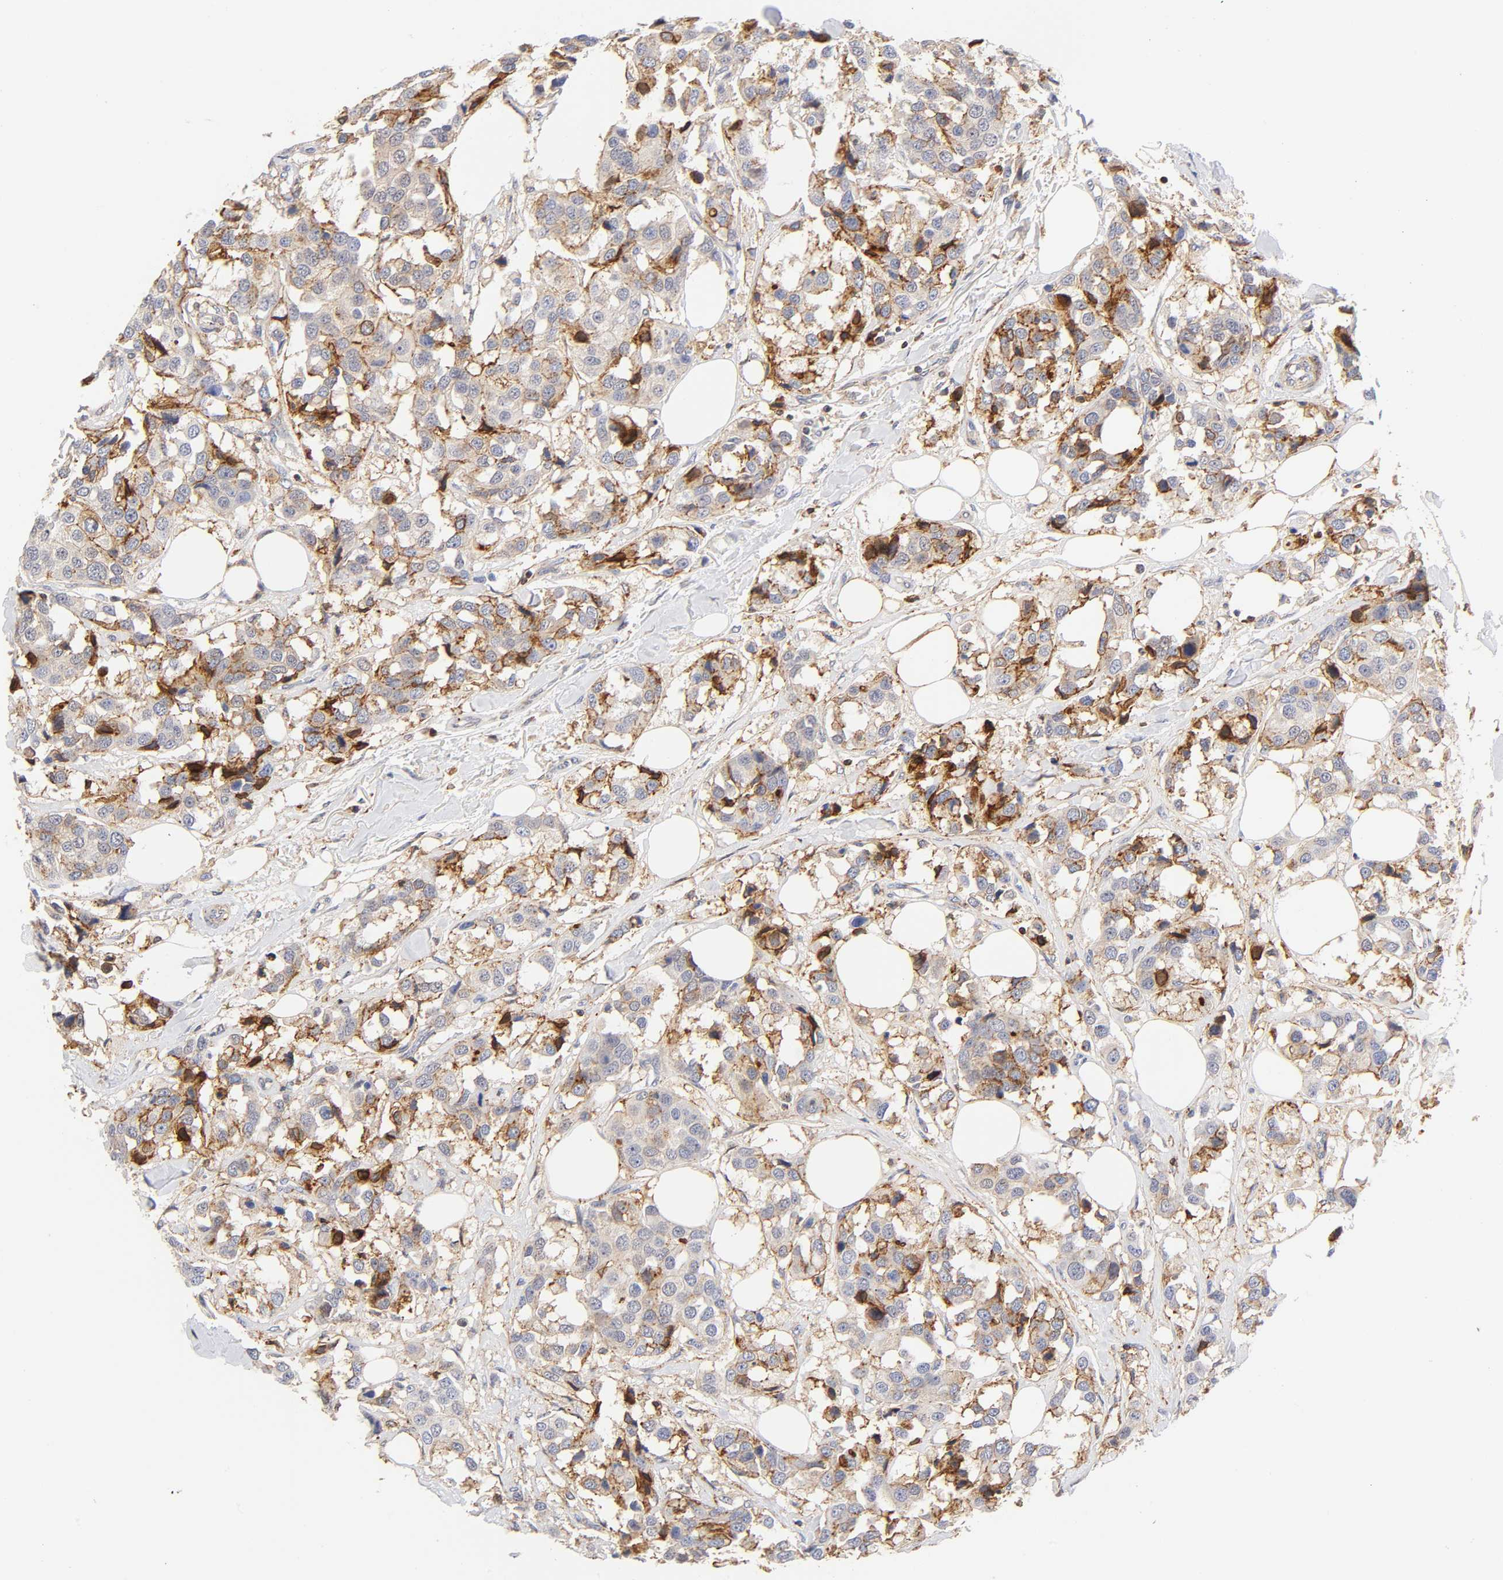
{"staining": {"intensity": "moderate", "quantity": "25%-75%", "location": "cytoplasmic/membranous,nuclear"}, "tissue": "breast cancer", "cell_type": "Tumor cells", "image_type": "cancer", "snomed": [{"axis": "morphology", "description": "Duct carcinoma"}, {"axis": "topography", "description": "Breast"}], "caption": "A high-resolution image shows IHC staining of breast infiltrating ductal carcinoma, which demonstrates moderate cytoplasmic/membranous and nuclear positivity in approximately 25%-75% of tumor cells.", "gene": "ANXA7", "patient": {"sex": "female", "age": 80}}